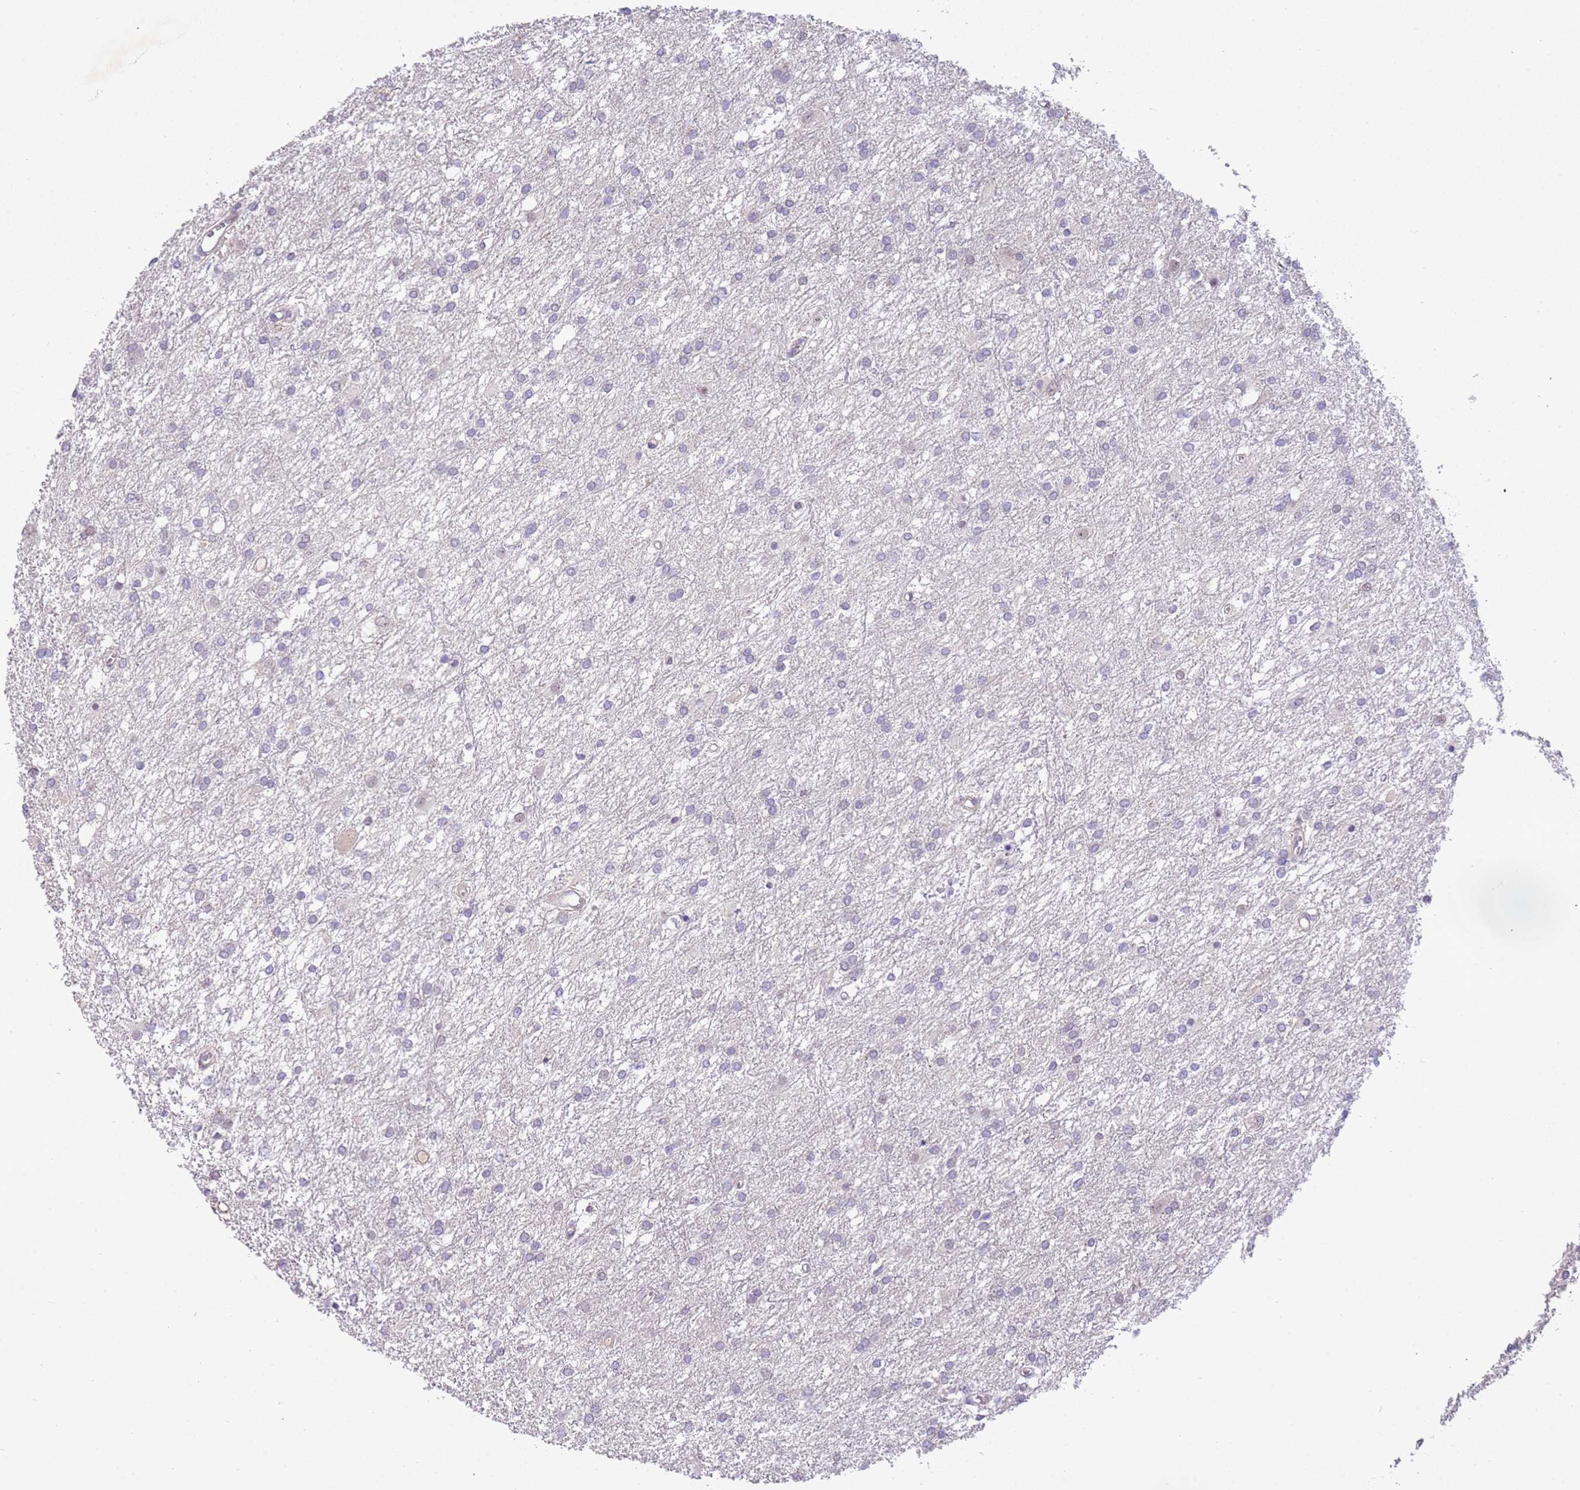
{"staining": {"intensity": "negative", "quantity": "none", "location": "none"}, "tissue": "glioma", "cell_type": "Tumor cells", "image_type": "cancer", "snomed": [{"axis": "morphology", "description": "Glioma, malignant, High grade"}, {"axis": "topography", "description": "Brain"}], "caption": "Tumor cells show no significant protein staining in glioma.", "gene": "MAGEF1", "patient": {"sex": "female", "age": 50}}